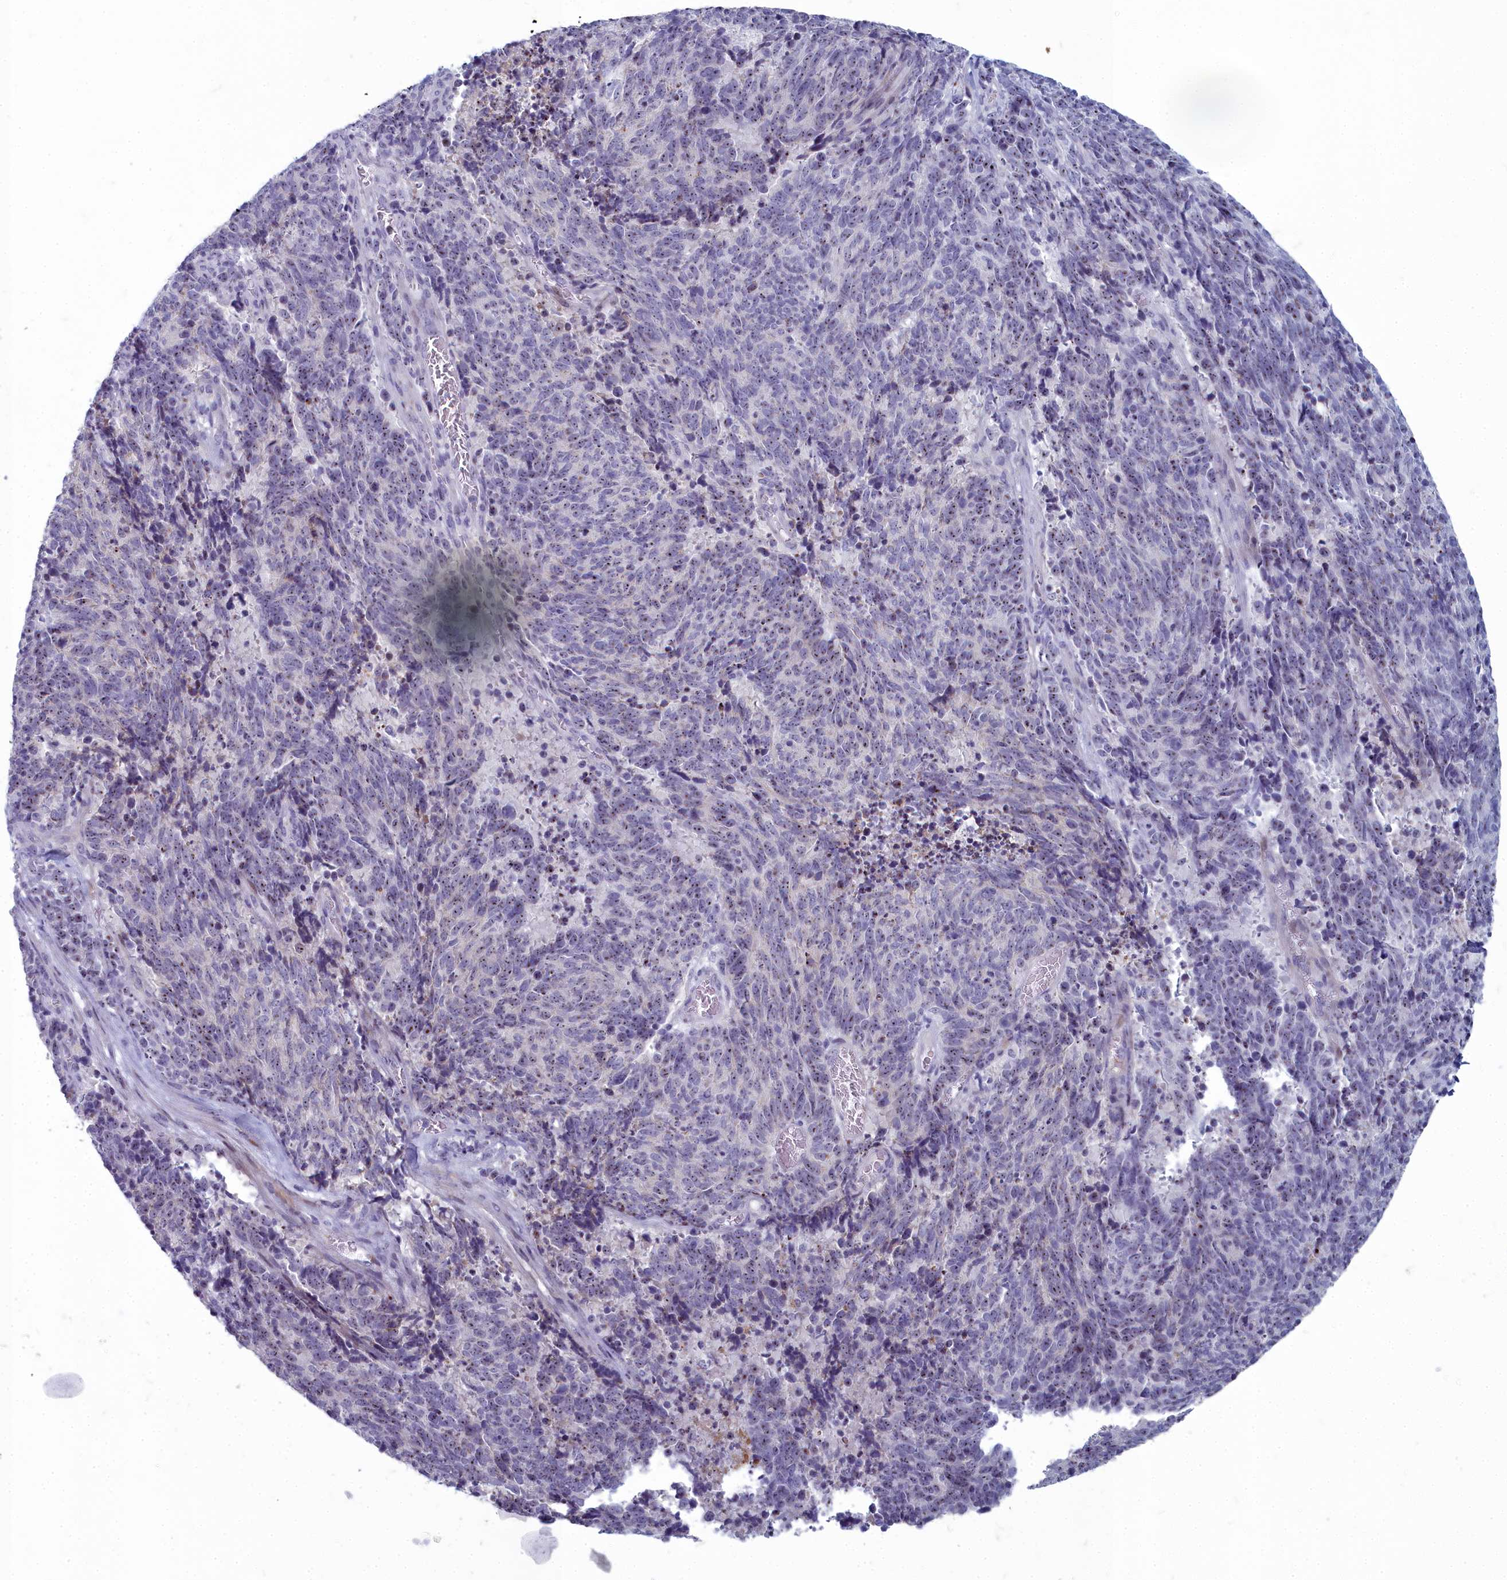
{"staining": {"intensity": "weak", "quantity": "25%-75%", "location": "nuclear"}, "tissue": "cervical cancer", "cell_type": "Tumor cells", "image_type": "cancer", "snomed": [{"axis": "morphology", "description": "Squamous cell carcinoma, NOS"}, {"axis": "topography", "description": "Cervix"}], "caption": "Immunohistochemistry (IHC) histopathology image of neoplastic tissue: cervical cancer (squamous cell carcinoma) stained using immunohistochemistry reveals low levels of weak protein expression localized specifically in the nuclear of tumor cells, appearing as a nuclear brown color.", "gene": "INSYN2A", "patient": {"sex": "female", "age": 29}}